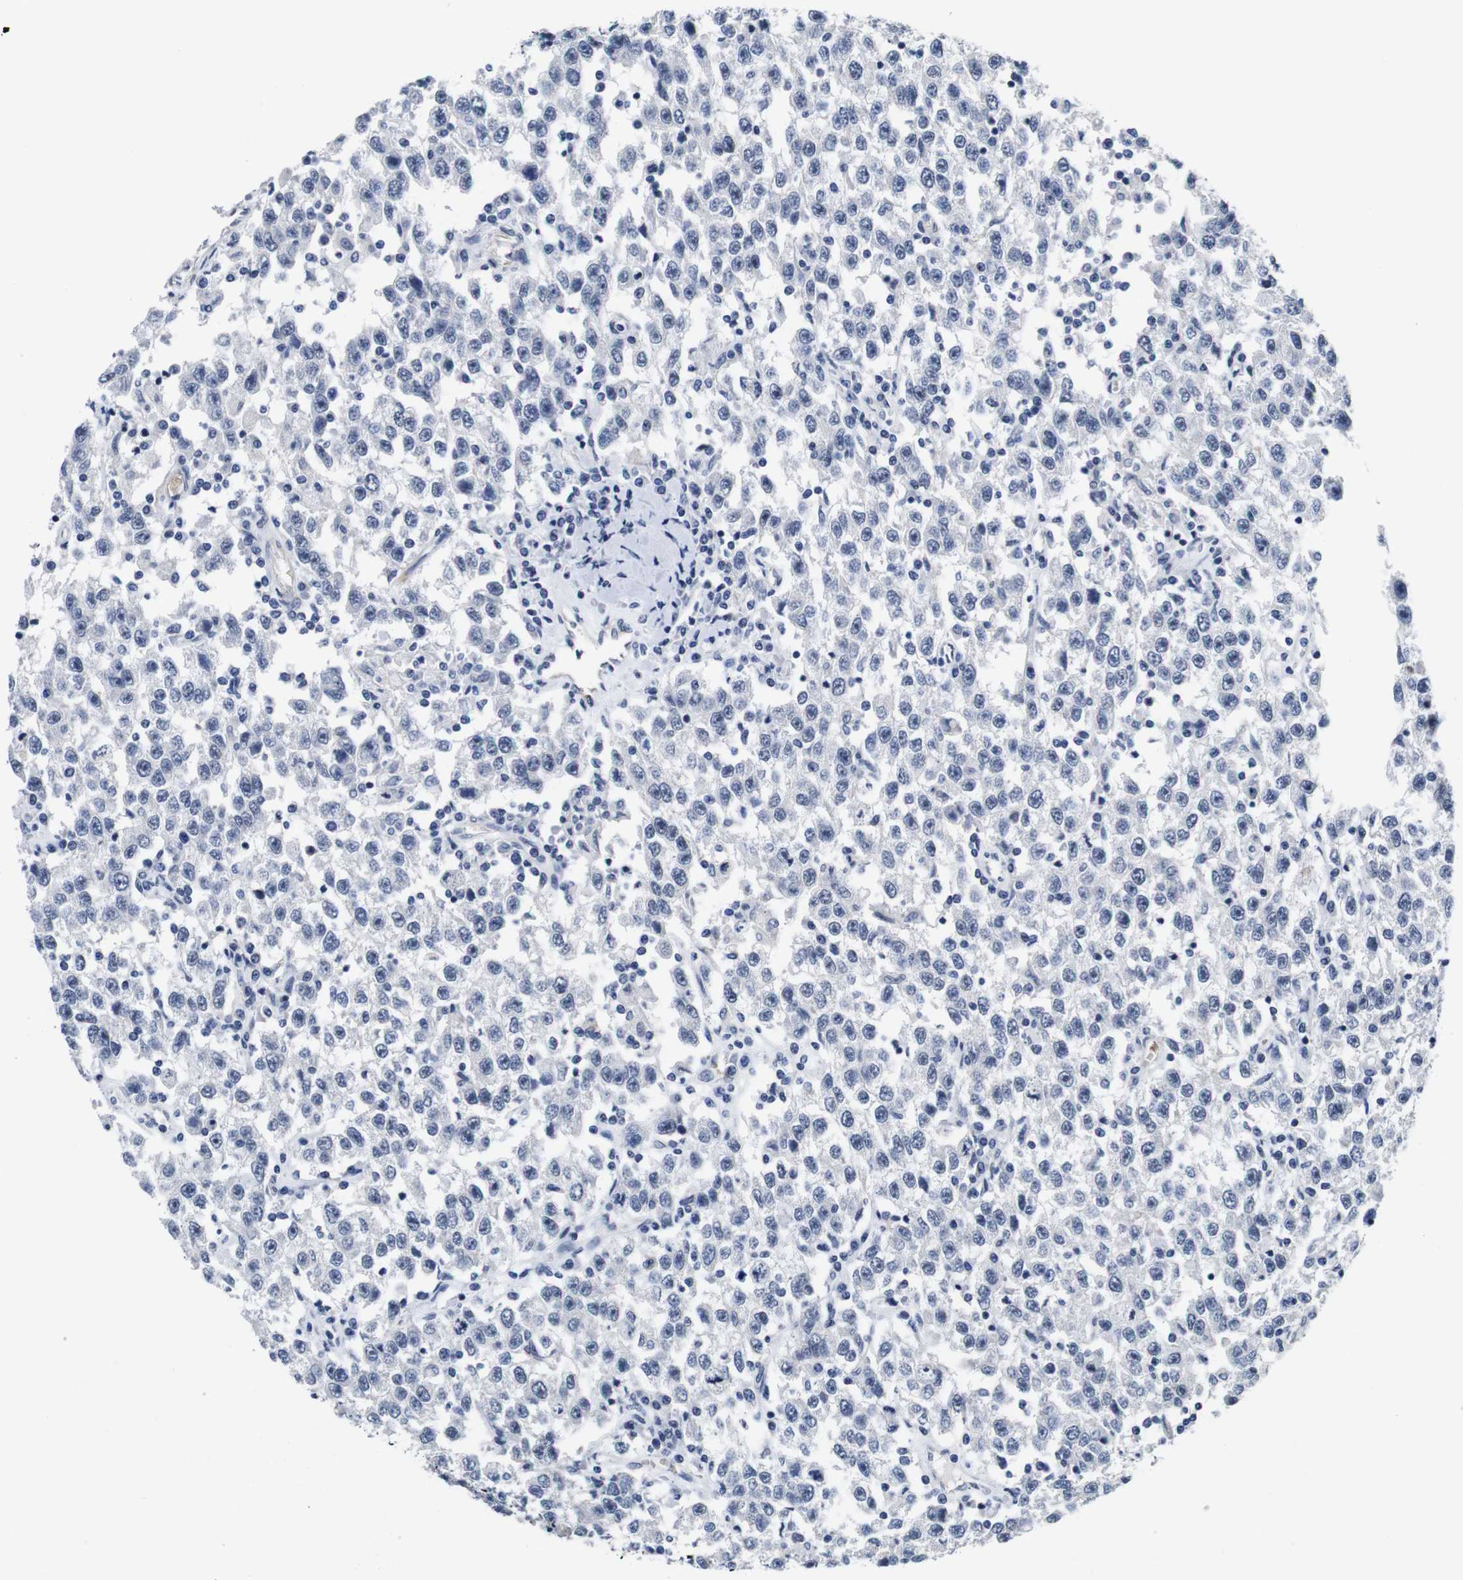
{"staining": {"intensity": "negative", "quantity": "none", "location": "none"}, "tissue": "testis cancer", "cell_type": "Tumor cells", "image_type": "cancer", "snomed": [{"axis": "morphology", "description": "Seminoma, NOS"}, {"axis": "topography", "description": "Testis"}], "caption": "Seminoma (testis) was stained to show a protein in brown. There is no significant staining in tumor cells.", "gene": "SOCS3", "patient": {"sex": "male", "age": 41}}